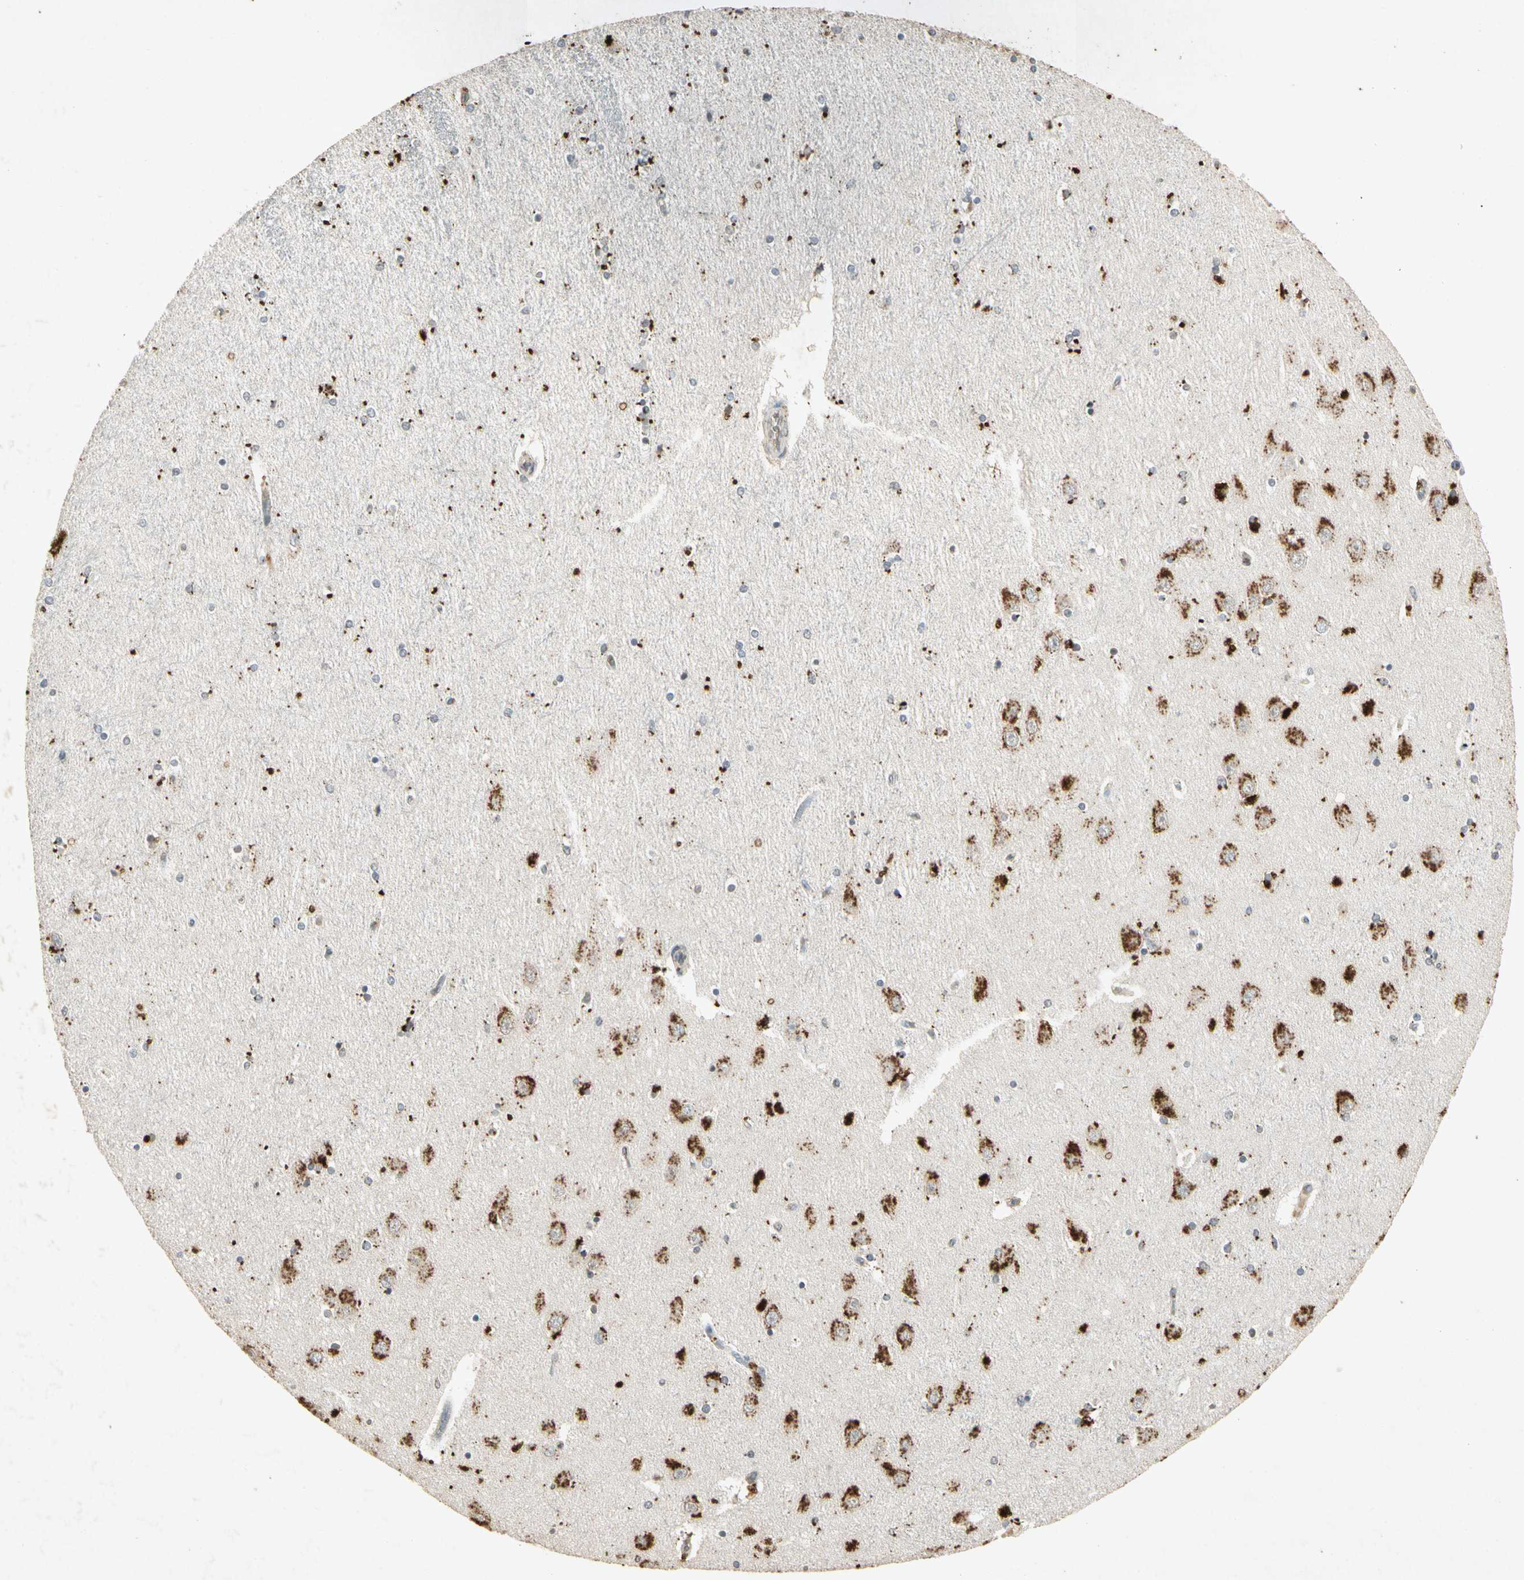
{"staining": {"intensity": "negative", "quantity": "none", "location": "none"}, "tissue": "hippocampus", "cell_type": "Glial cells", "image_type": "normal", "snomed": [{"axis": "morphology", "description": "Normal tissue, NOS"}, {"axis": "topography", "description": "Hippocampus"}], "caption": "Photomicrograph shows no significant protein expression in glial cells of unremarkable hippocampus.", "gene": "MSRB1", "patient": {"sex": "female", "age": 54}}